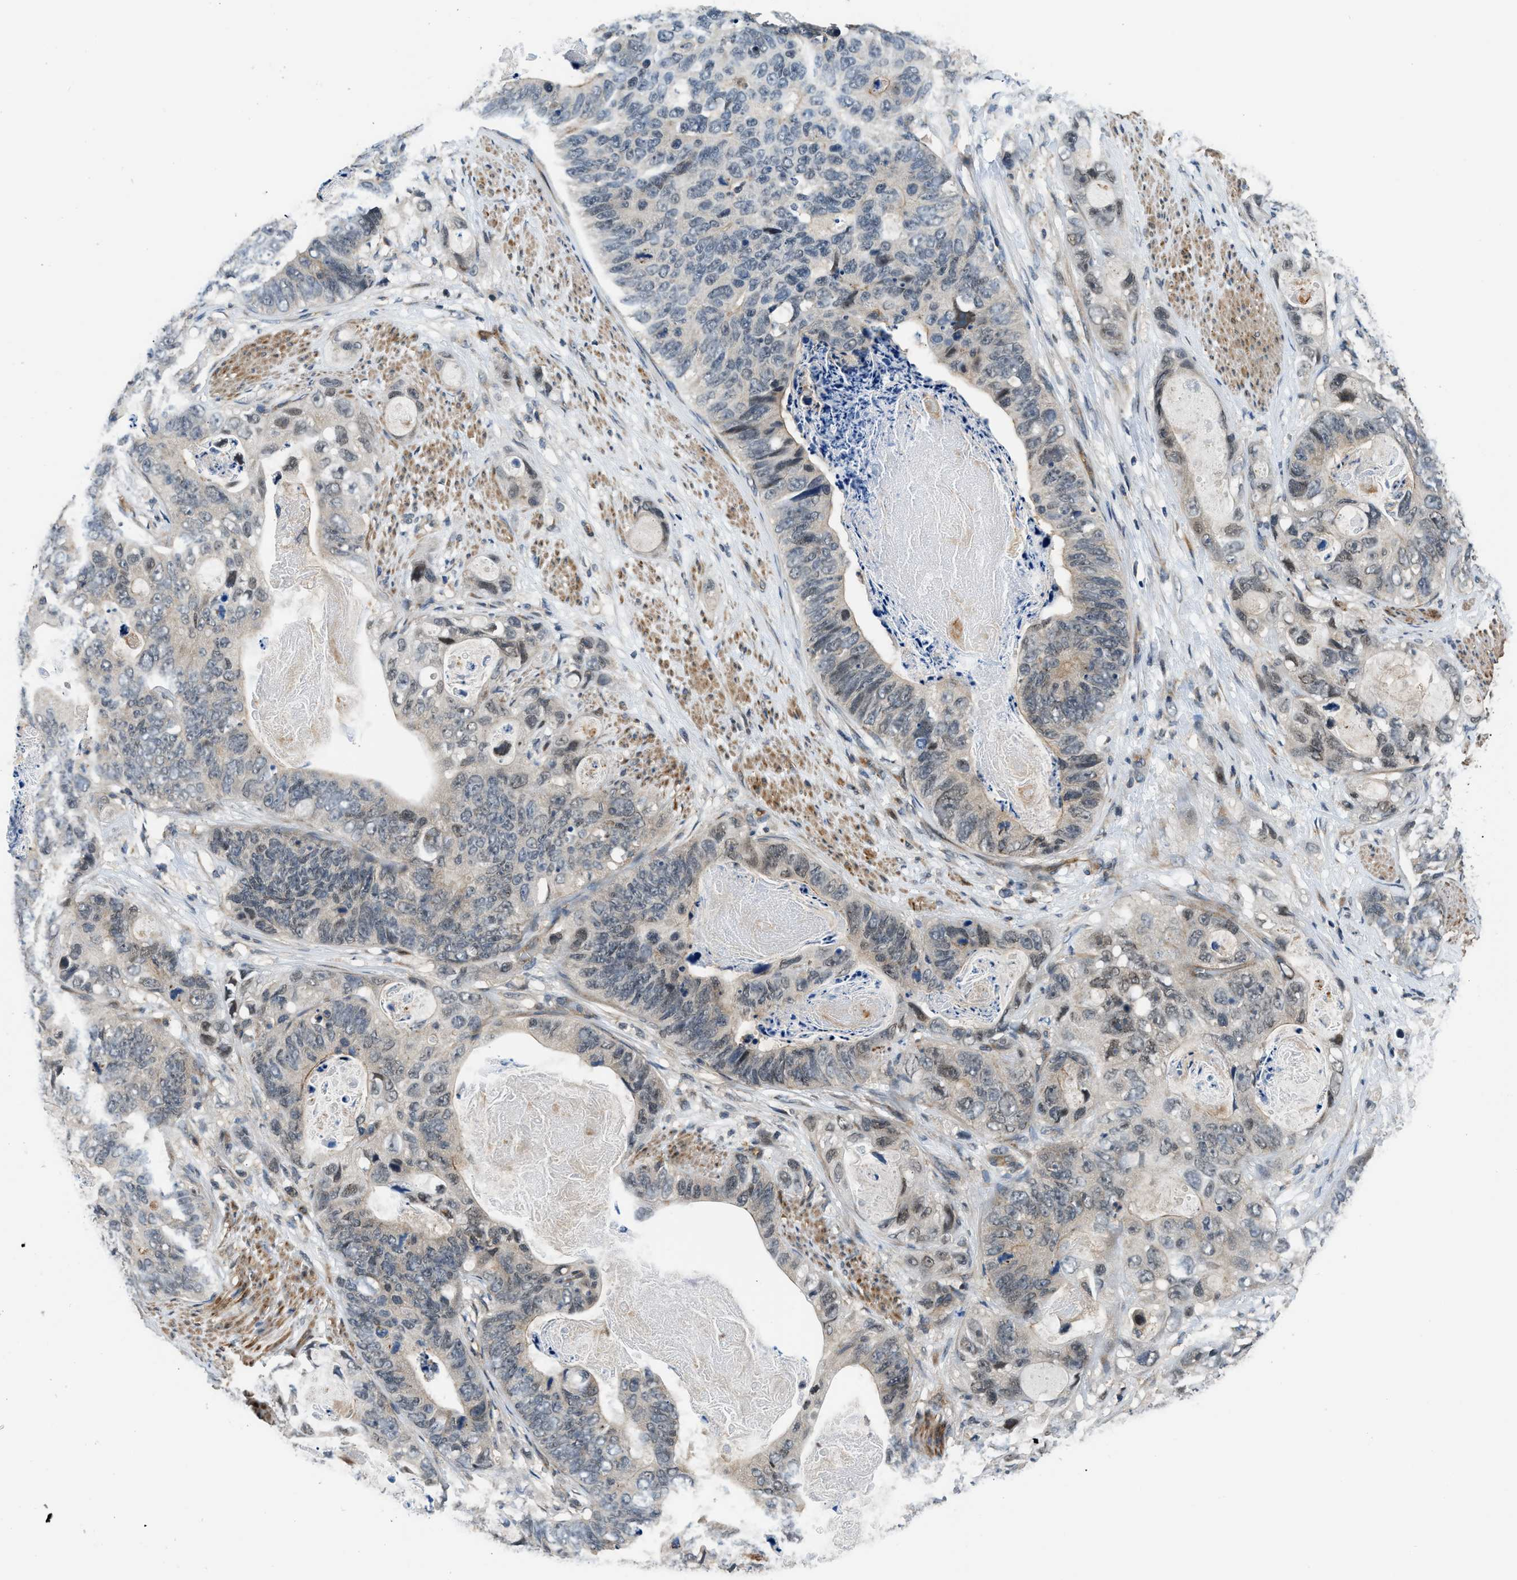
{"staining": {"intensity": "weak", "quantity": "<25%", "location": "nuclear"}, "tissue": "stomach cancer", "cell_type": "Tumor cells", "image_type": "cancer", "snomed": [{"axis": "morphology", "description": "Adenocarcinoma, NOS"}, {"axis": "topography", "description": "Stomach"}], "caption": "A histopathology image of adenocarcinoma (stomach) stained for a protein shows no brown staining in tumor cells.", "gene": "MTMR1", "patient": {"sex": "female", "age": 89}}